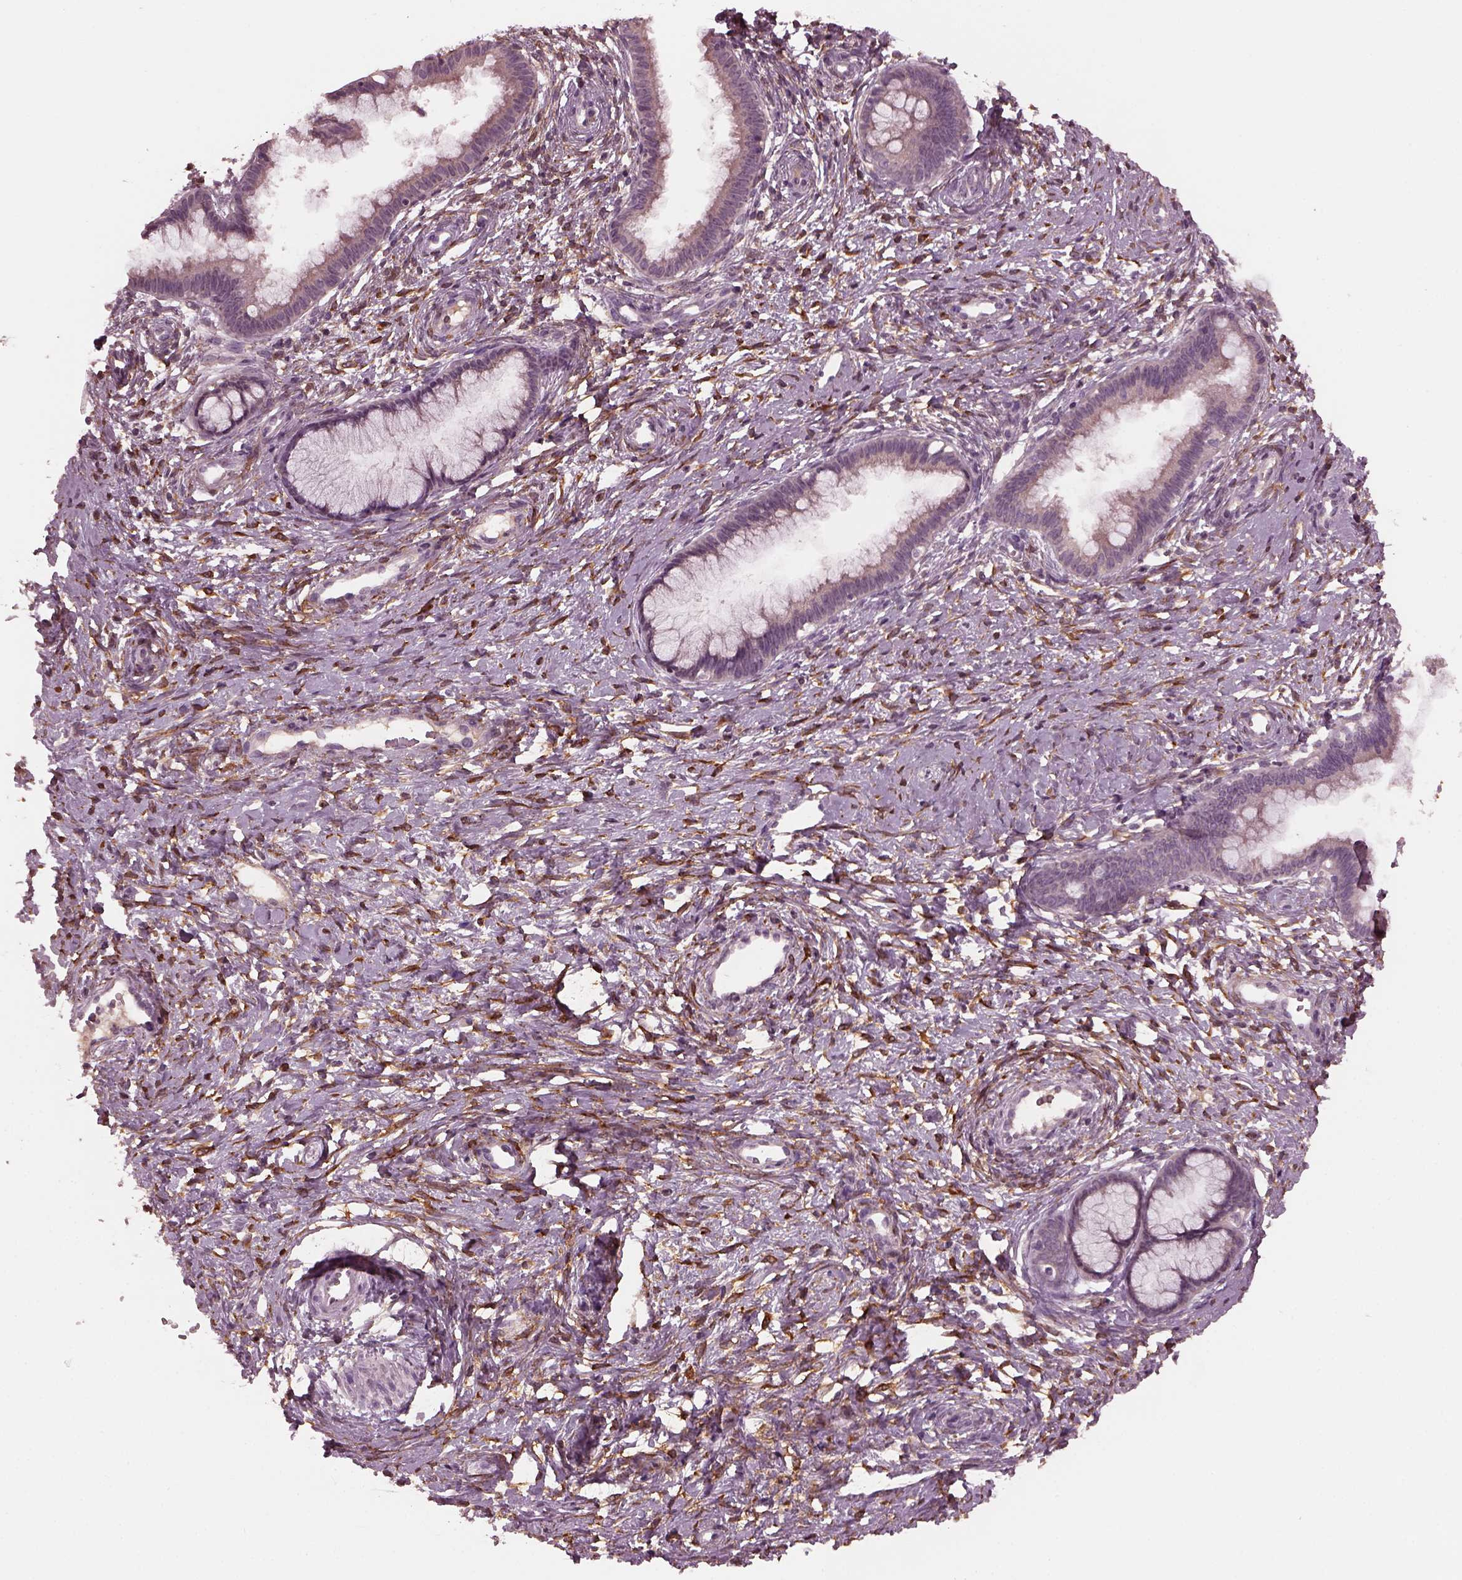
{"staining": {"intensity": "weak", "quantity": "25%-75%", "location": "cytoplasmic/membranous"}, "tissue": "cervical cancer", "cell_type": "Tumor cells", "image_type": "cancer", "snomed": [{"axis": "morphology", "description": "Squamous cell carcinoma, NOS"}, {"axis": "topography", "description": "Cervix"}], "caption": "This histopathology image demonstrates immunohistochemistry staining of cervical squamous cell carcinoma, with low weak cytoplasmic/membranous staining in approximately 25%-75% of tumor cells.", "gene": "PORCN", "patient": {"sex": "female", "age": 32}}